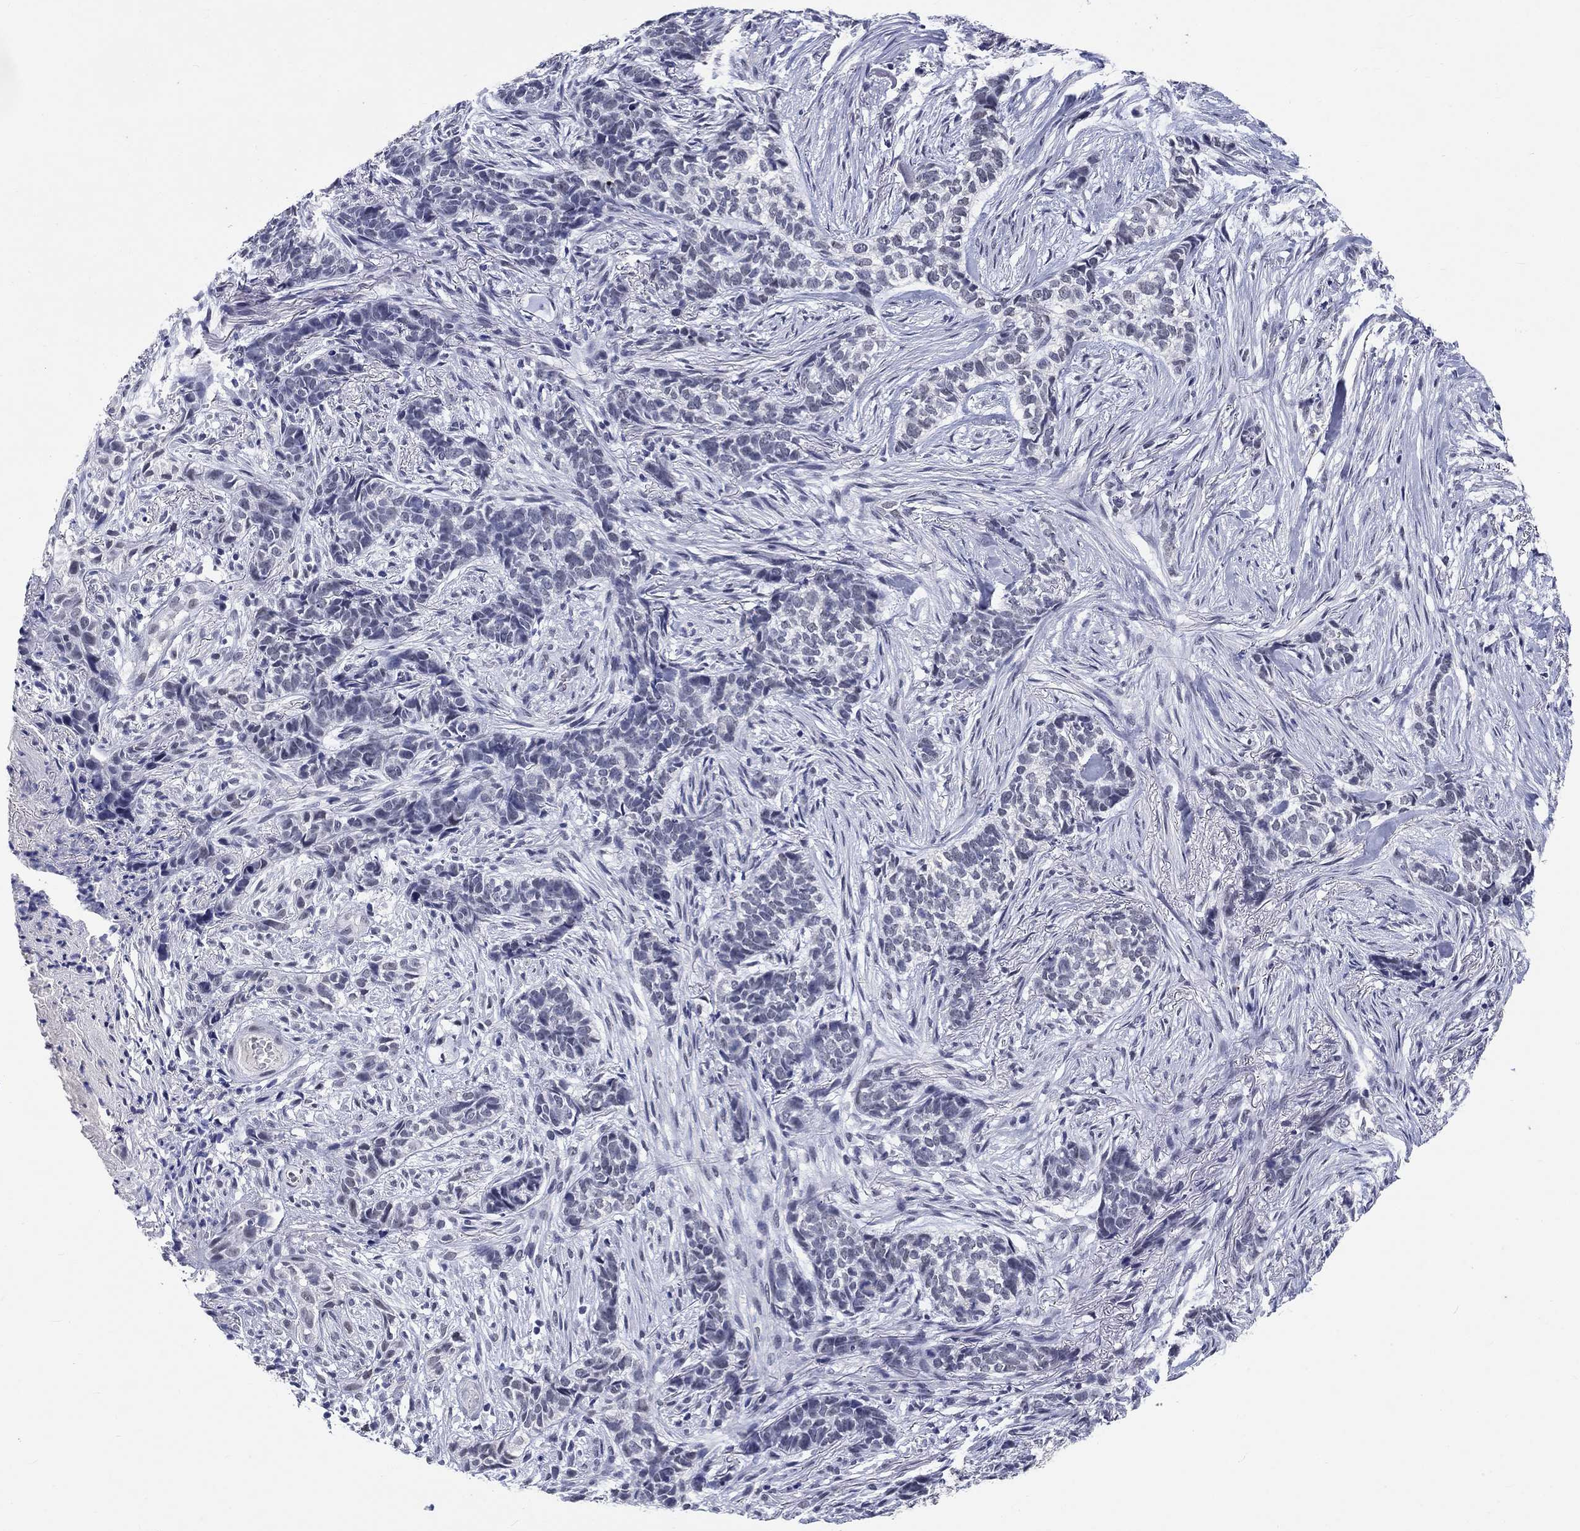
{"staining": {"intensity": "weak", "quantity": "<25%", "location": "nuclear"}, "tissue": "skin cancer", "cell_type": "Tumor cells", "image_type": "cancer", "snomed": [{"axis": "morphology", "description": "Basal cell carcinoma"}, {"axis": "topography", "description": "Skin"}], "caption": "The micrograph exhibits no significant expression in tumor cells of basal cell carcinoma (skin). The staining was performed using DAB to visualize the protein expression in brown, while the nuclei were stained in blue with hematoxylin (Magnification: 20x).", "gene": "GRIN1", "patient": {"sex": "female", "age": 69}}